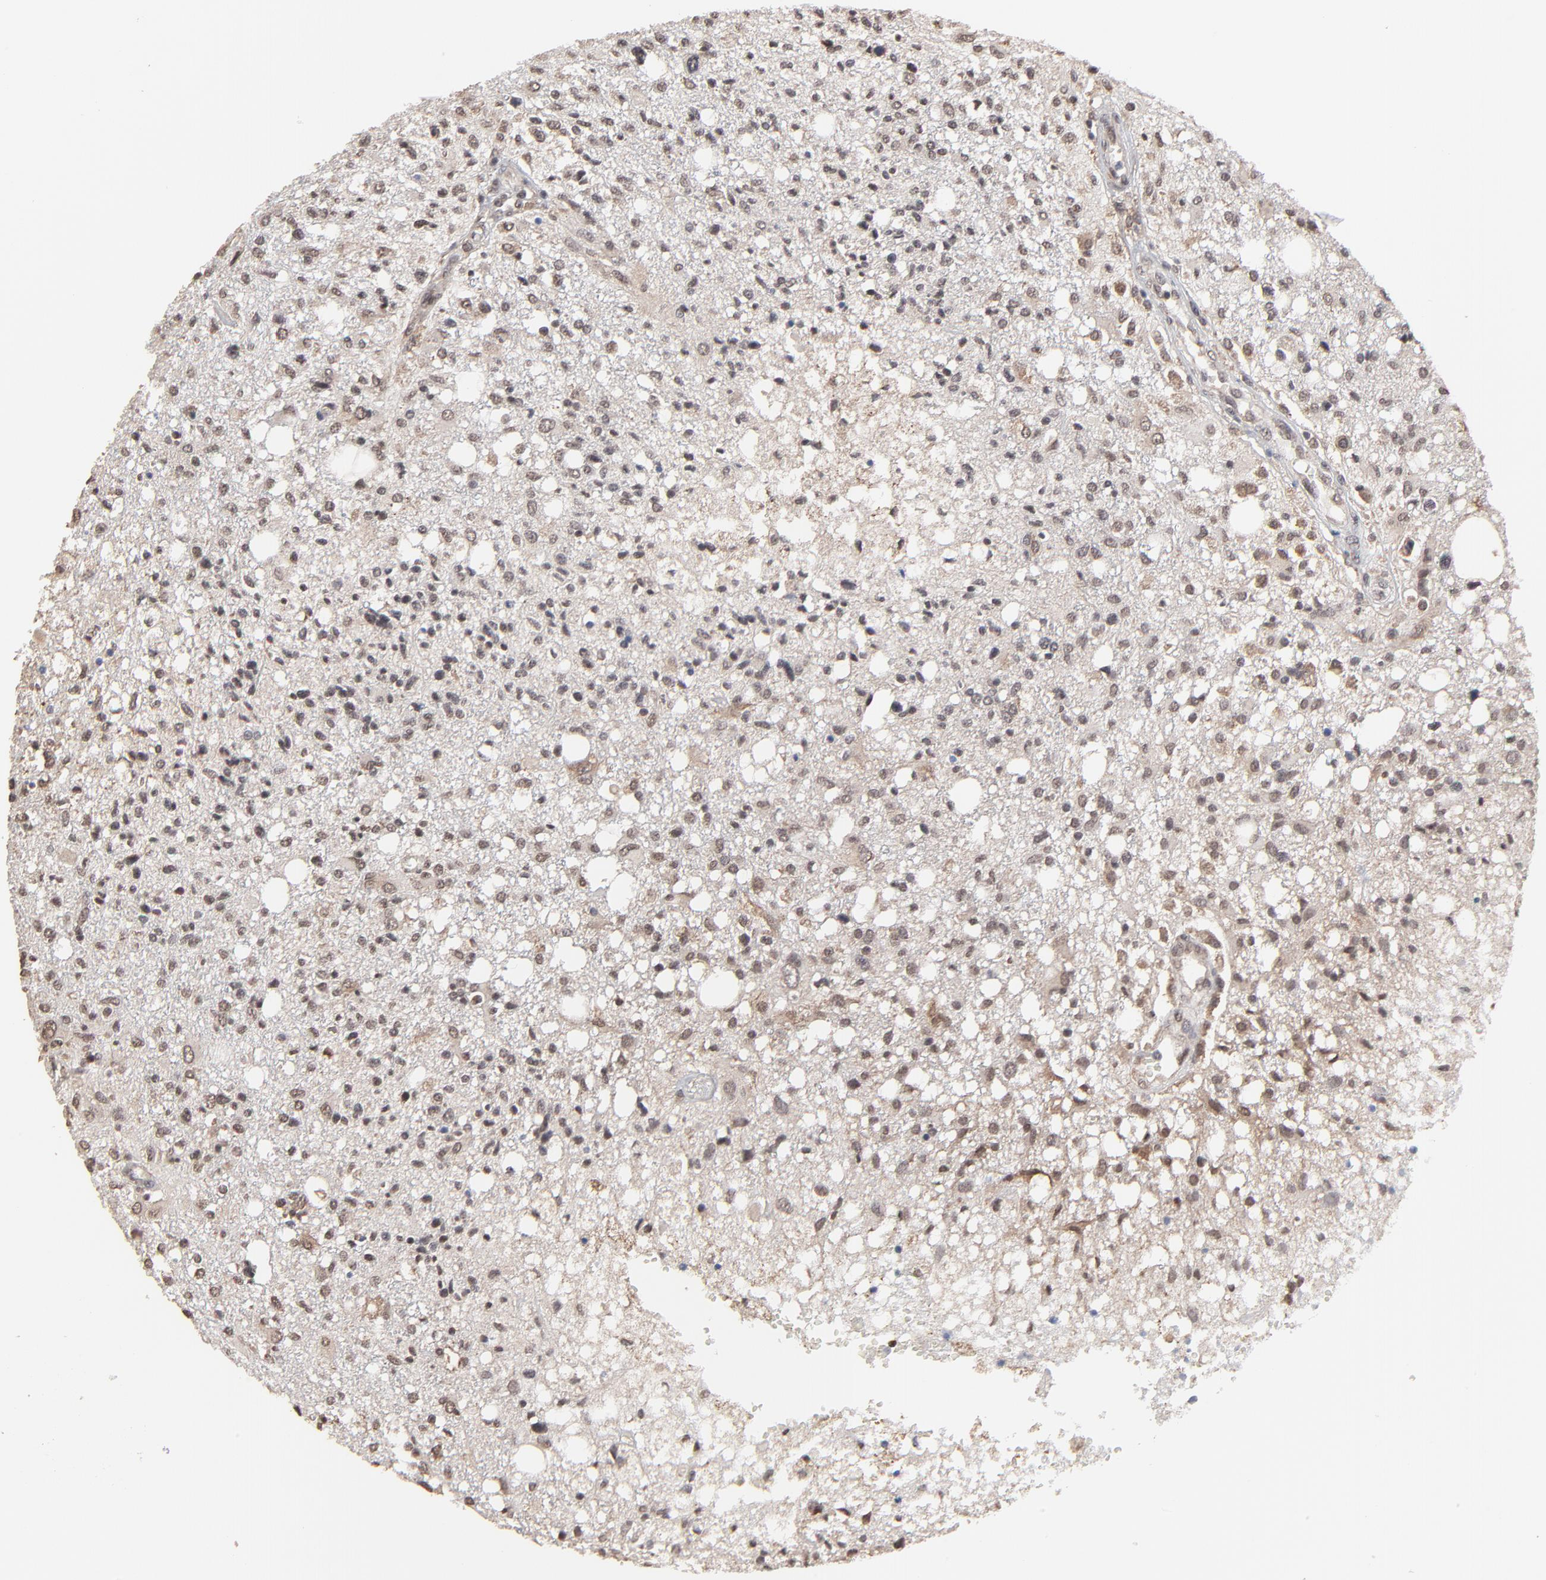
{"staining": {"intensity": "weak", "quantity": "25%-75%", "location": "cytoplasmic/membranous,nuclear"}, "tissue": "glioma", "cell_type": "Tumor cells", "image_type": "cancer", "snomed": [{"axis": "morphology", "description": "Glioma, malignant, High grade"}, {"axis": "topography", "description": "Cerebral cortex"}], "caption": "Immunohistochemical staining of glioma demonstrates low levels of weak cytoplasmic/membranous and nuclear positivity in approximately 25%-75% of tumor cells. The staining is performed using DAB brown chromogen to label protein expression. The nuclei are counter-stained blue using hematoxylin.", "gene": "CHM", "patient": {"sex": "male", "age": 76}}